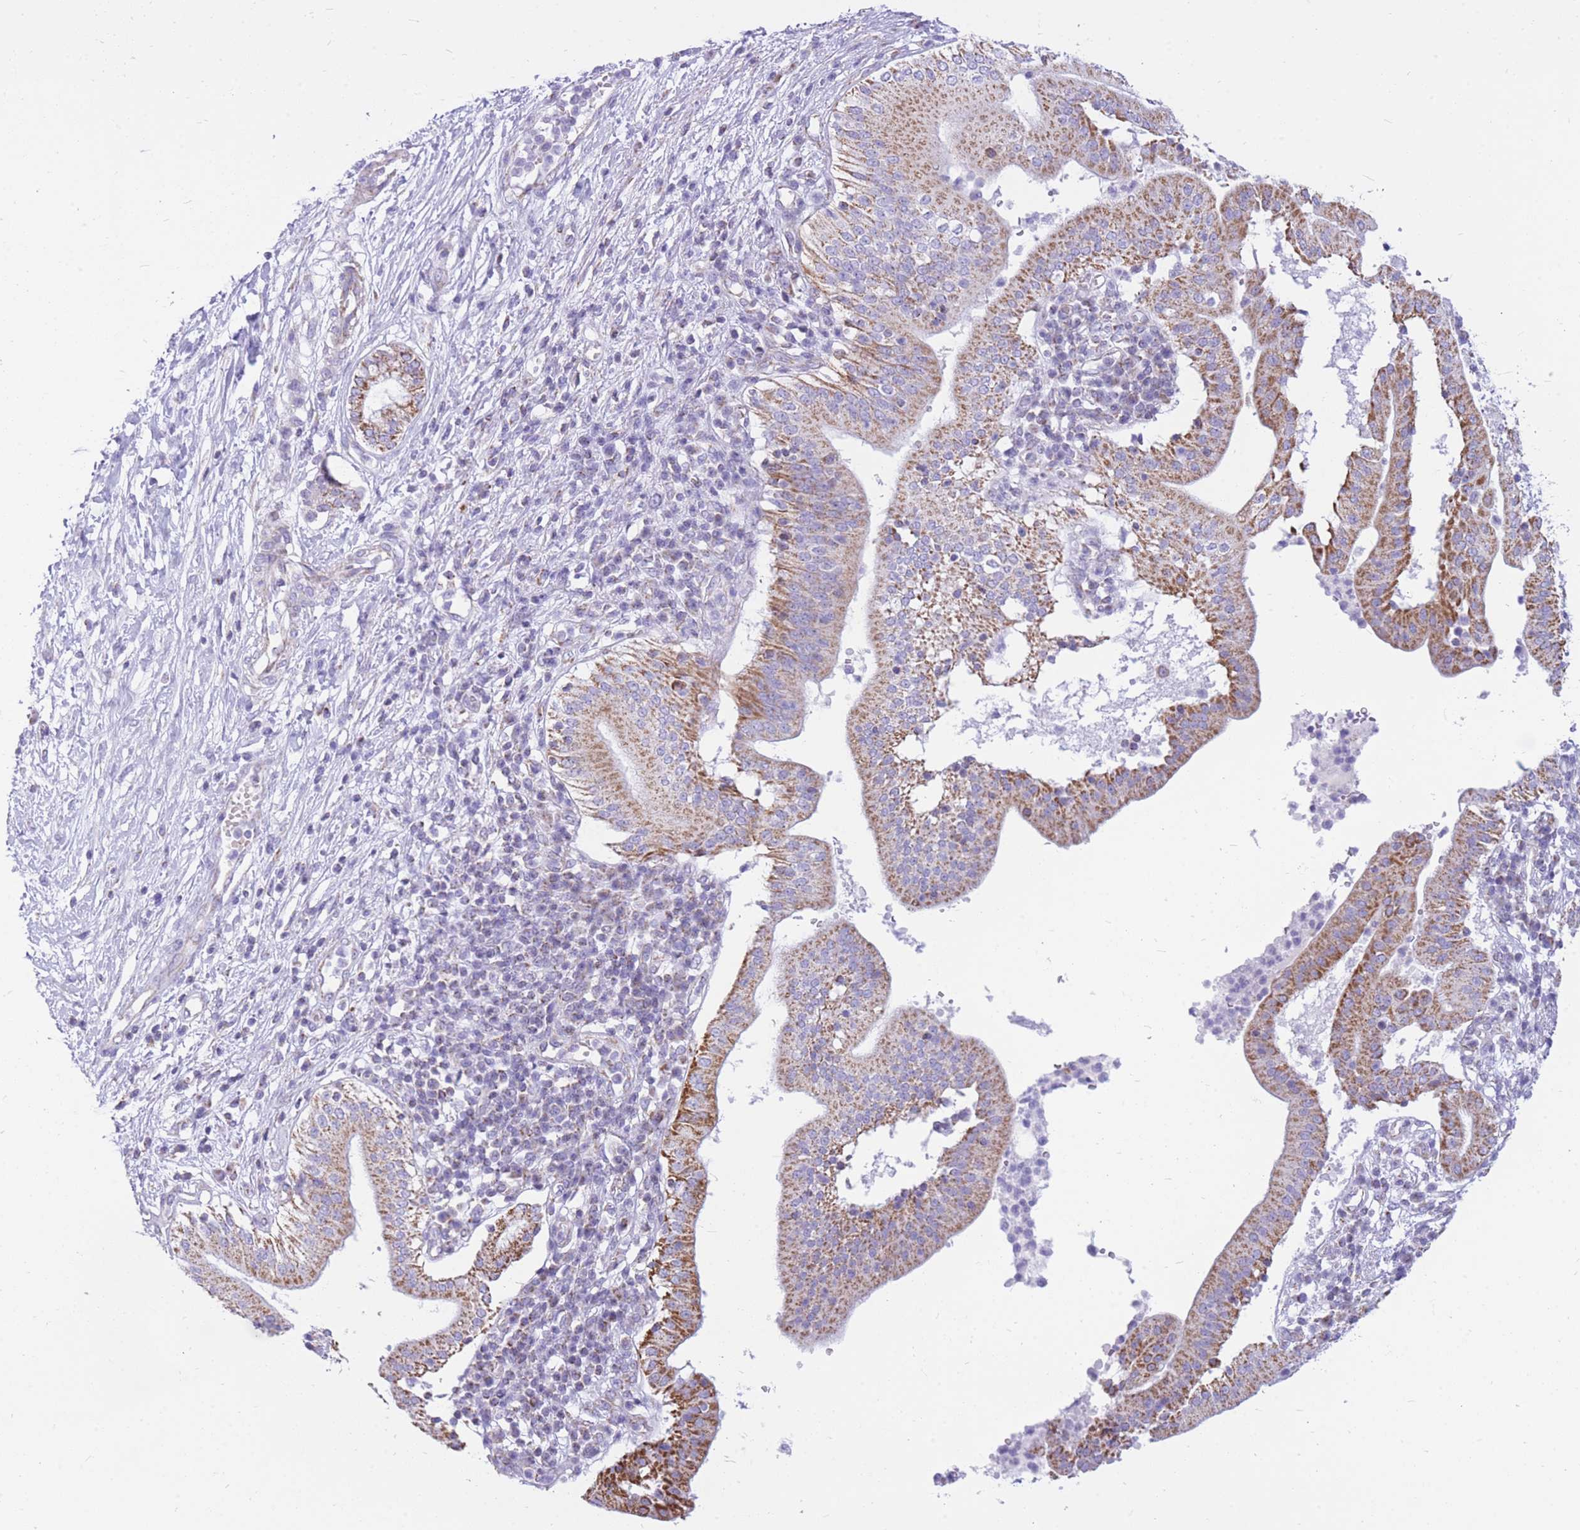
{"staining": {"intensity": "moderate", "quantity": ">75%", "location": "cytoplasmic/membranous"}, "tissue": "pancreatic cancer", "cell_type": "Tumor cells", "image_type": "cancer", "snomed": [{"axis": "morphology", "description": "Adenocarcinoma, NOS"}, {"axis": "topography", "description": "Pancreas"}], "caption": "An image showing moderate cytoplasmic/membranous positivity in about >75% of tumor cells in pancreatic cancer (adenocarcinoma), as visualized by brown immunohistochemical staining.", "gene": "PCSK1", "patient": {"sex": "male", "age": 68}}